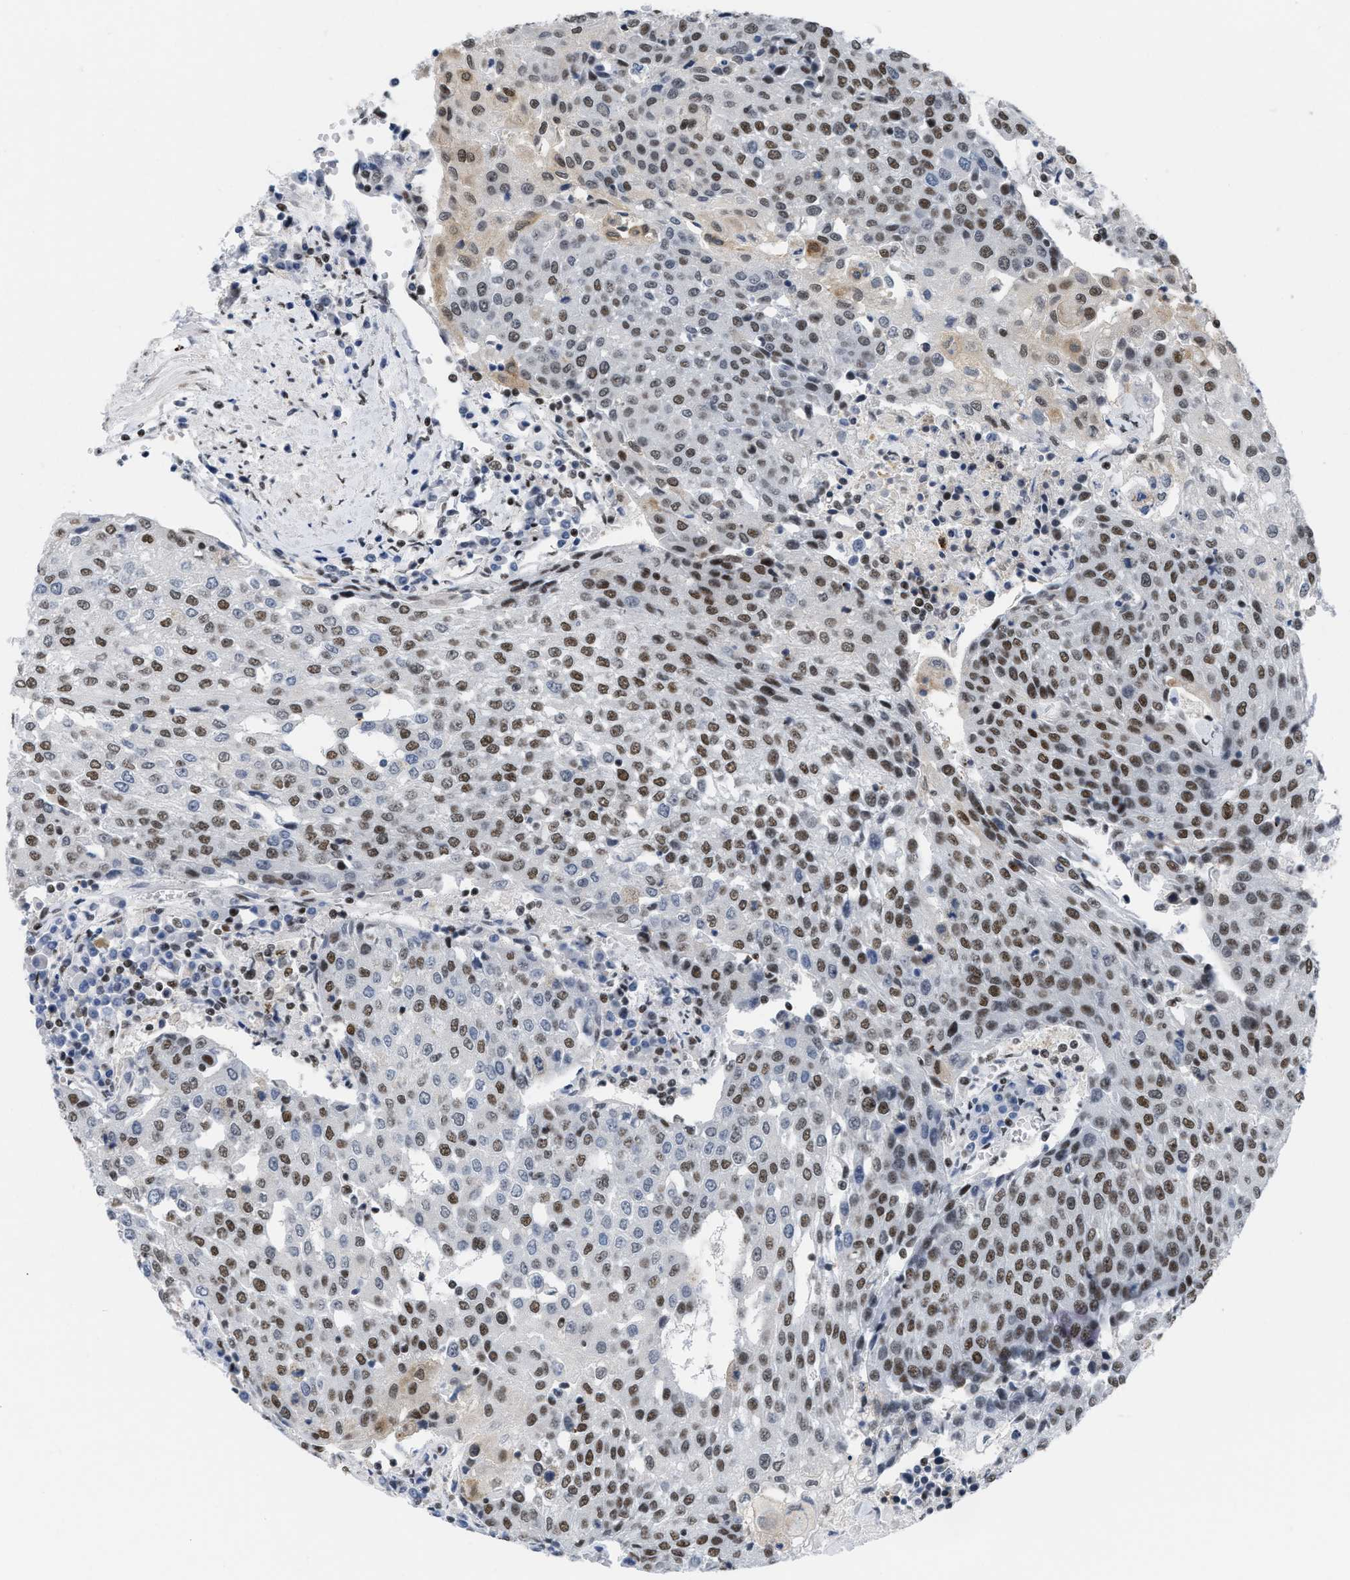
{"staining": {"intensity": "moderate", "quantity": ">75%", "location": "nuclear"}, "tissue": "urothelial cancer", "cell_type": "Tumor cells", "image_type": "cancer", "snomed": [{"axis": "morphology", "description": "Urothelial carcinoma, High grade"}, {"axis": "topography", "description": "Urinary bladder"}], "caption": "Tumor cells demonstrate moderate nuclear expression in approximately >75% of cells in urothelial cancer. Nuclei are stained in blue.", "gene": "MIER1", "patient": {"sex": "female", "age": 85}}